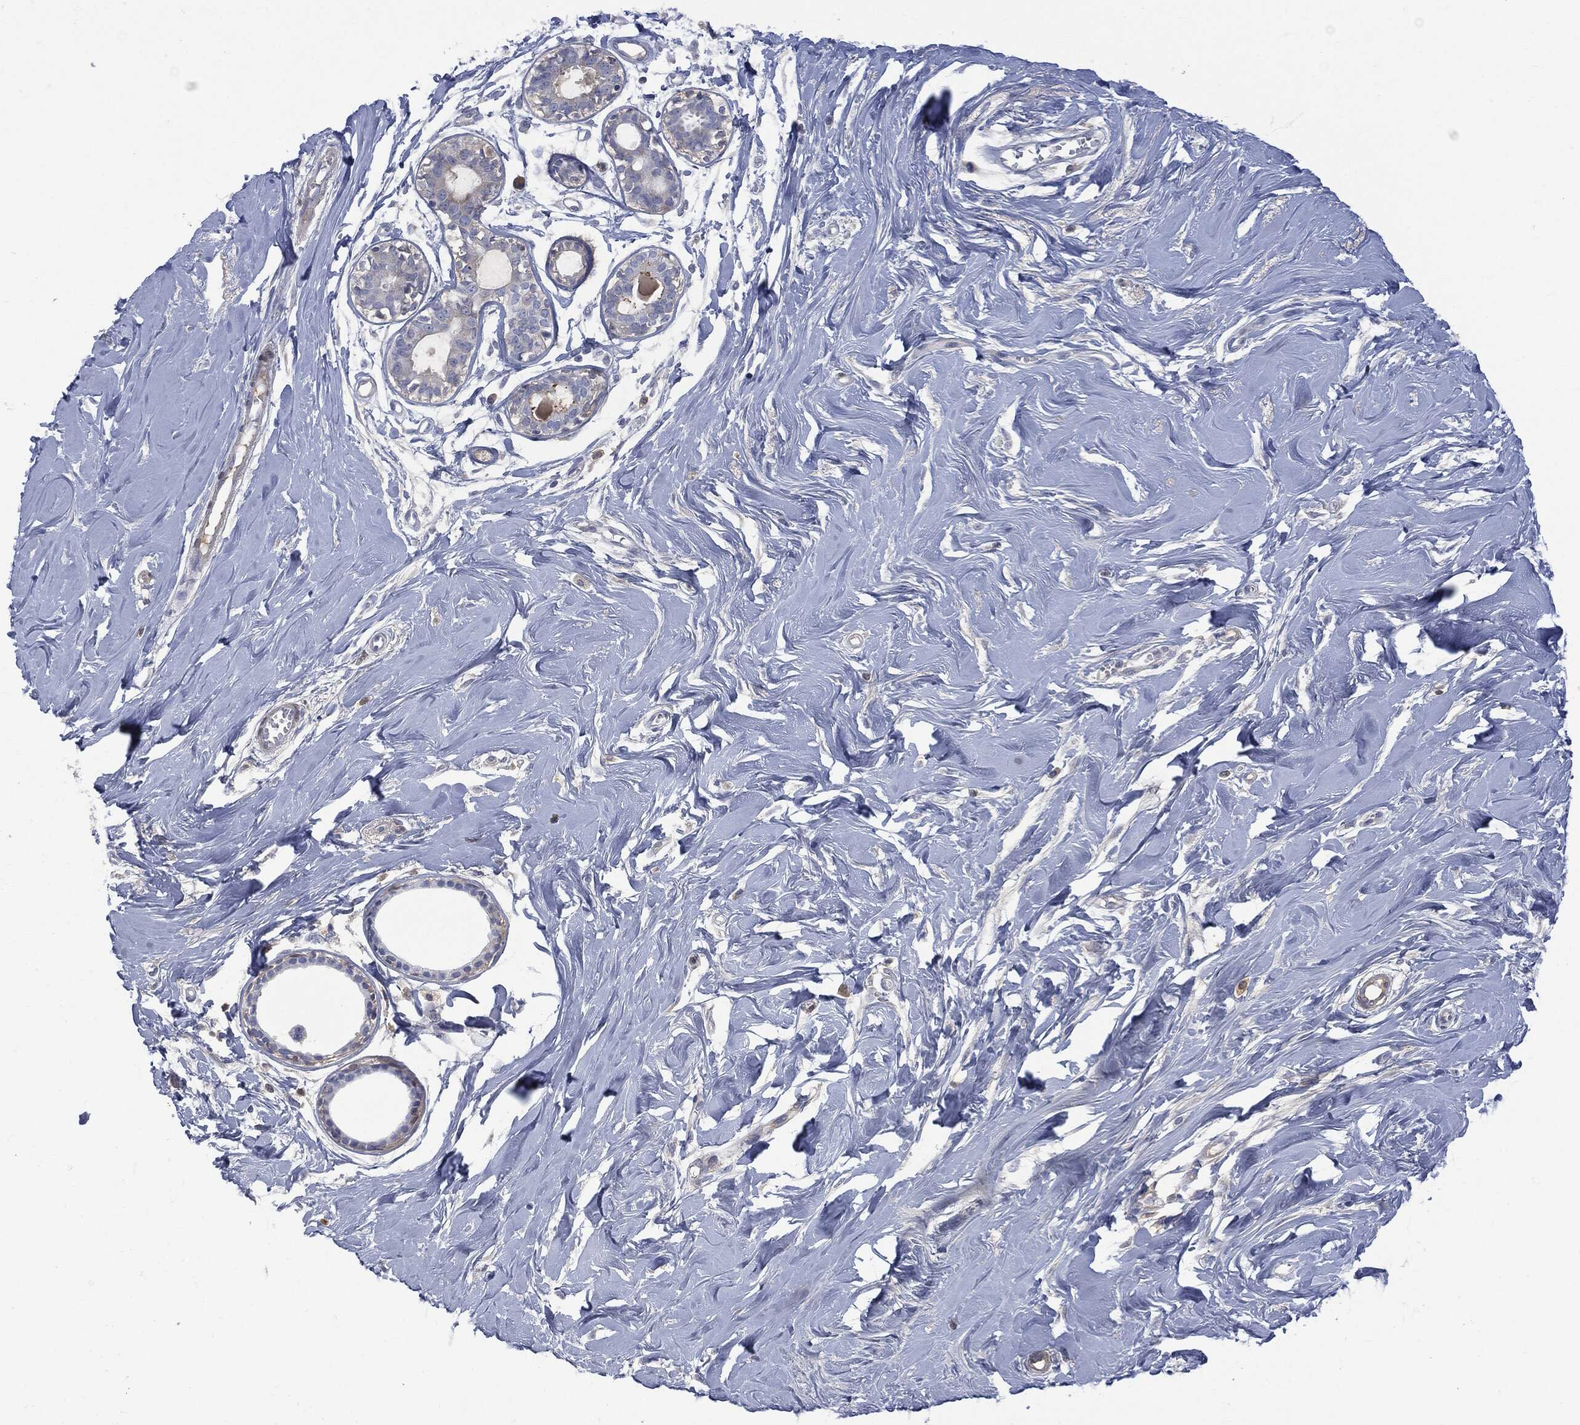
{"staining": {"intensity": "negative", "quantity": "none", "location": "none"}, "tissue": "adipose tissue", "cell_type": "Adipocytes", "image_type": "normal", "snomed": [{"axis": "morphology", "description": "Normal tissue, NOS"}, {"axis": "topography", "description": "Breast"}], "caption": "High power microscopy micrograph of an immunohistochemistry image of normal adipose tissue, revealing no significant positivity in adipocytes. (Brightfield microscopy of DAB immunohistochemistry at high magnification).", "gene": "BTK", "patient": {"sex": "female", "age": 49}}